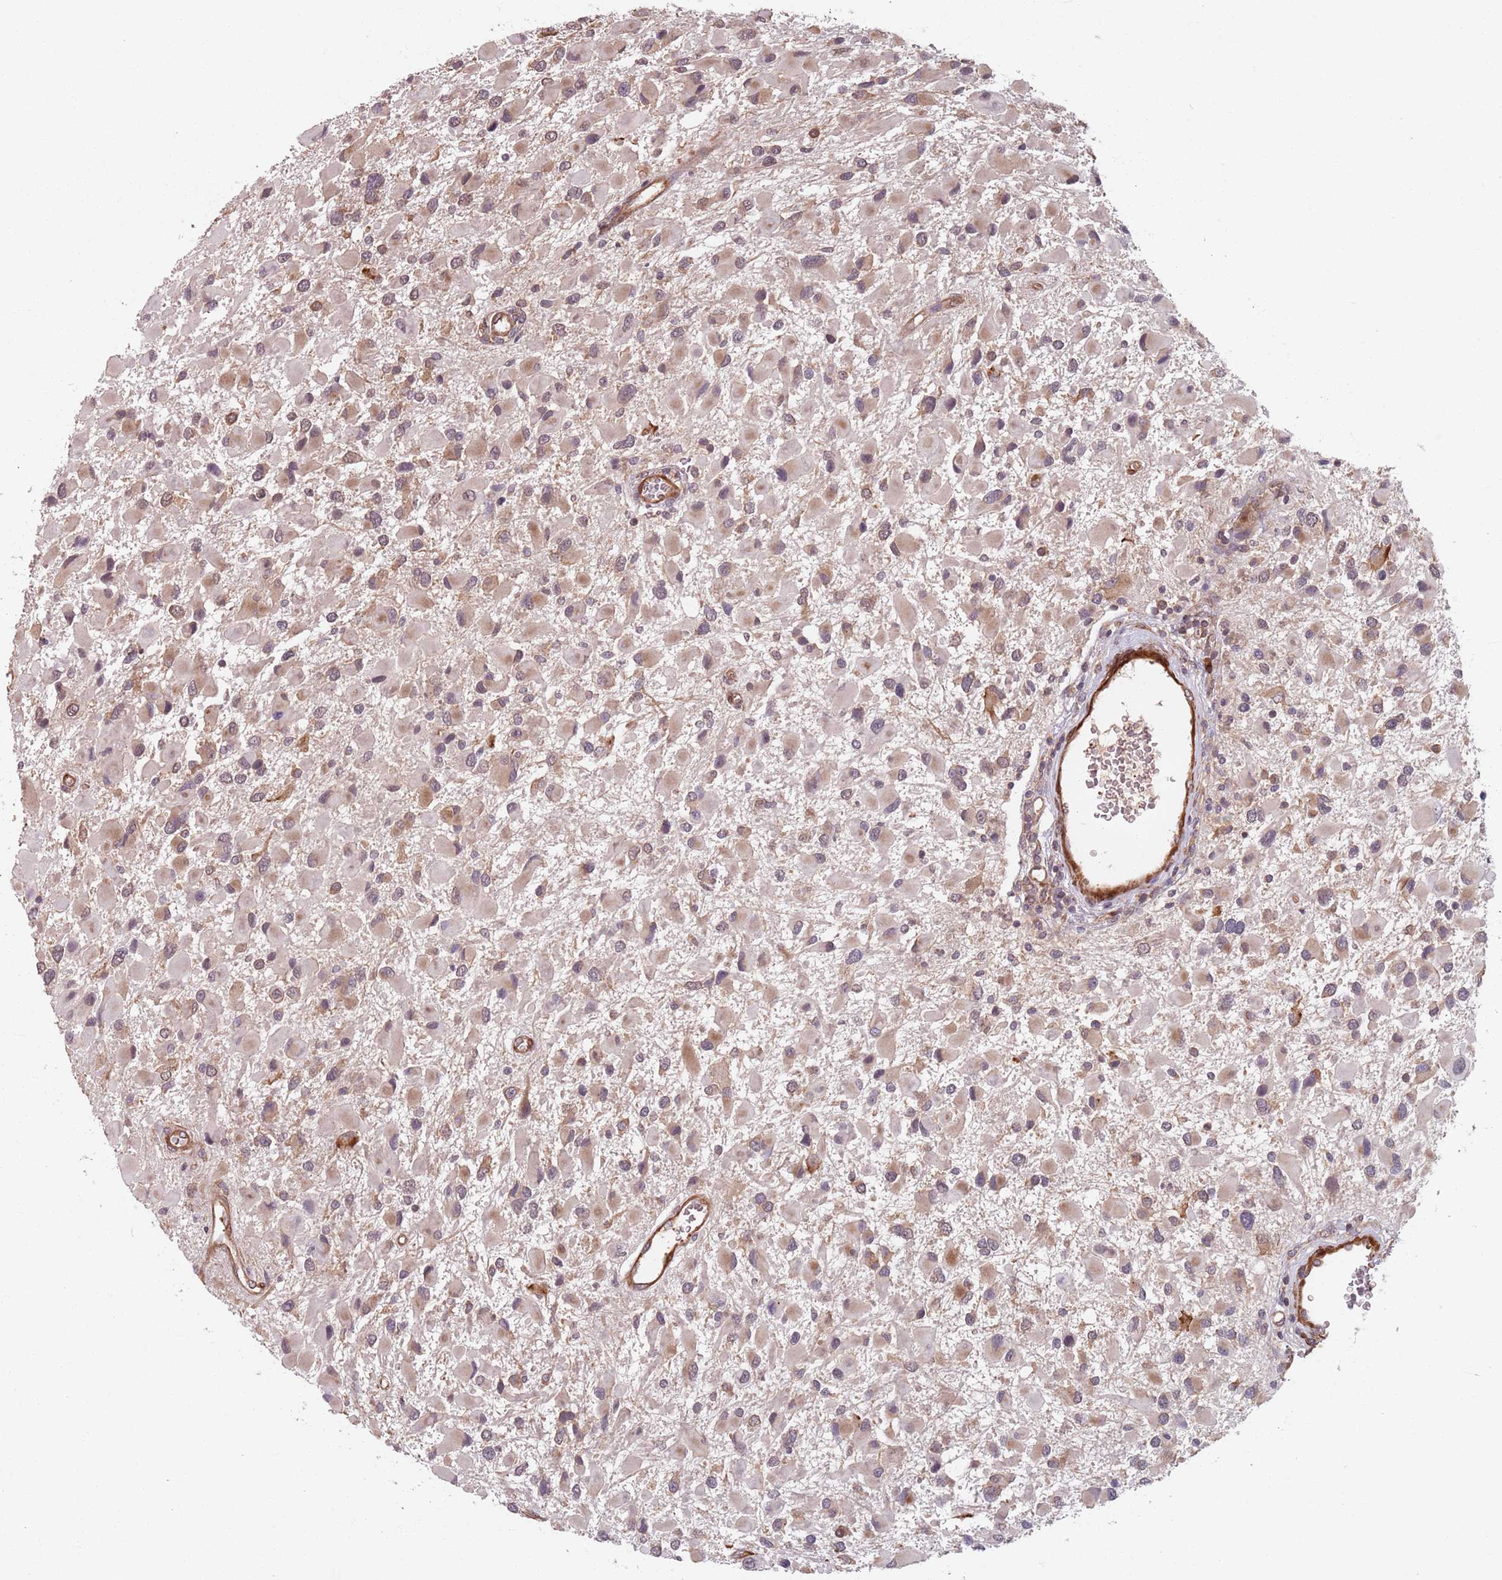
{"staining": {"intensity": "weak", "quantity": ">75%", "location": "cytoplasmic/membranous"}, "tissue": "glioma", "cell_type": "Tumor cells", "image_type": "cancer", "snomed": [{"axis": "morphology", "description": "Glioma, malignant, High grade"}, {"axis": "topography", "description": "Brain"}], "caption": "Glioma stained for a protein (brown) displays weak cytoplasmic/membranous positive expression in approximately >75% of tumor cells.", "gene": "NOTCH3", "patient": {"sex": "male", "age": 53}}